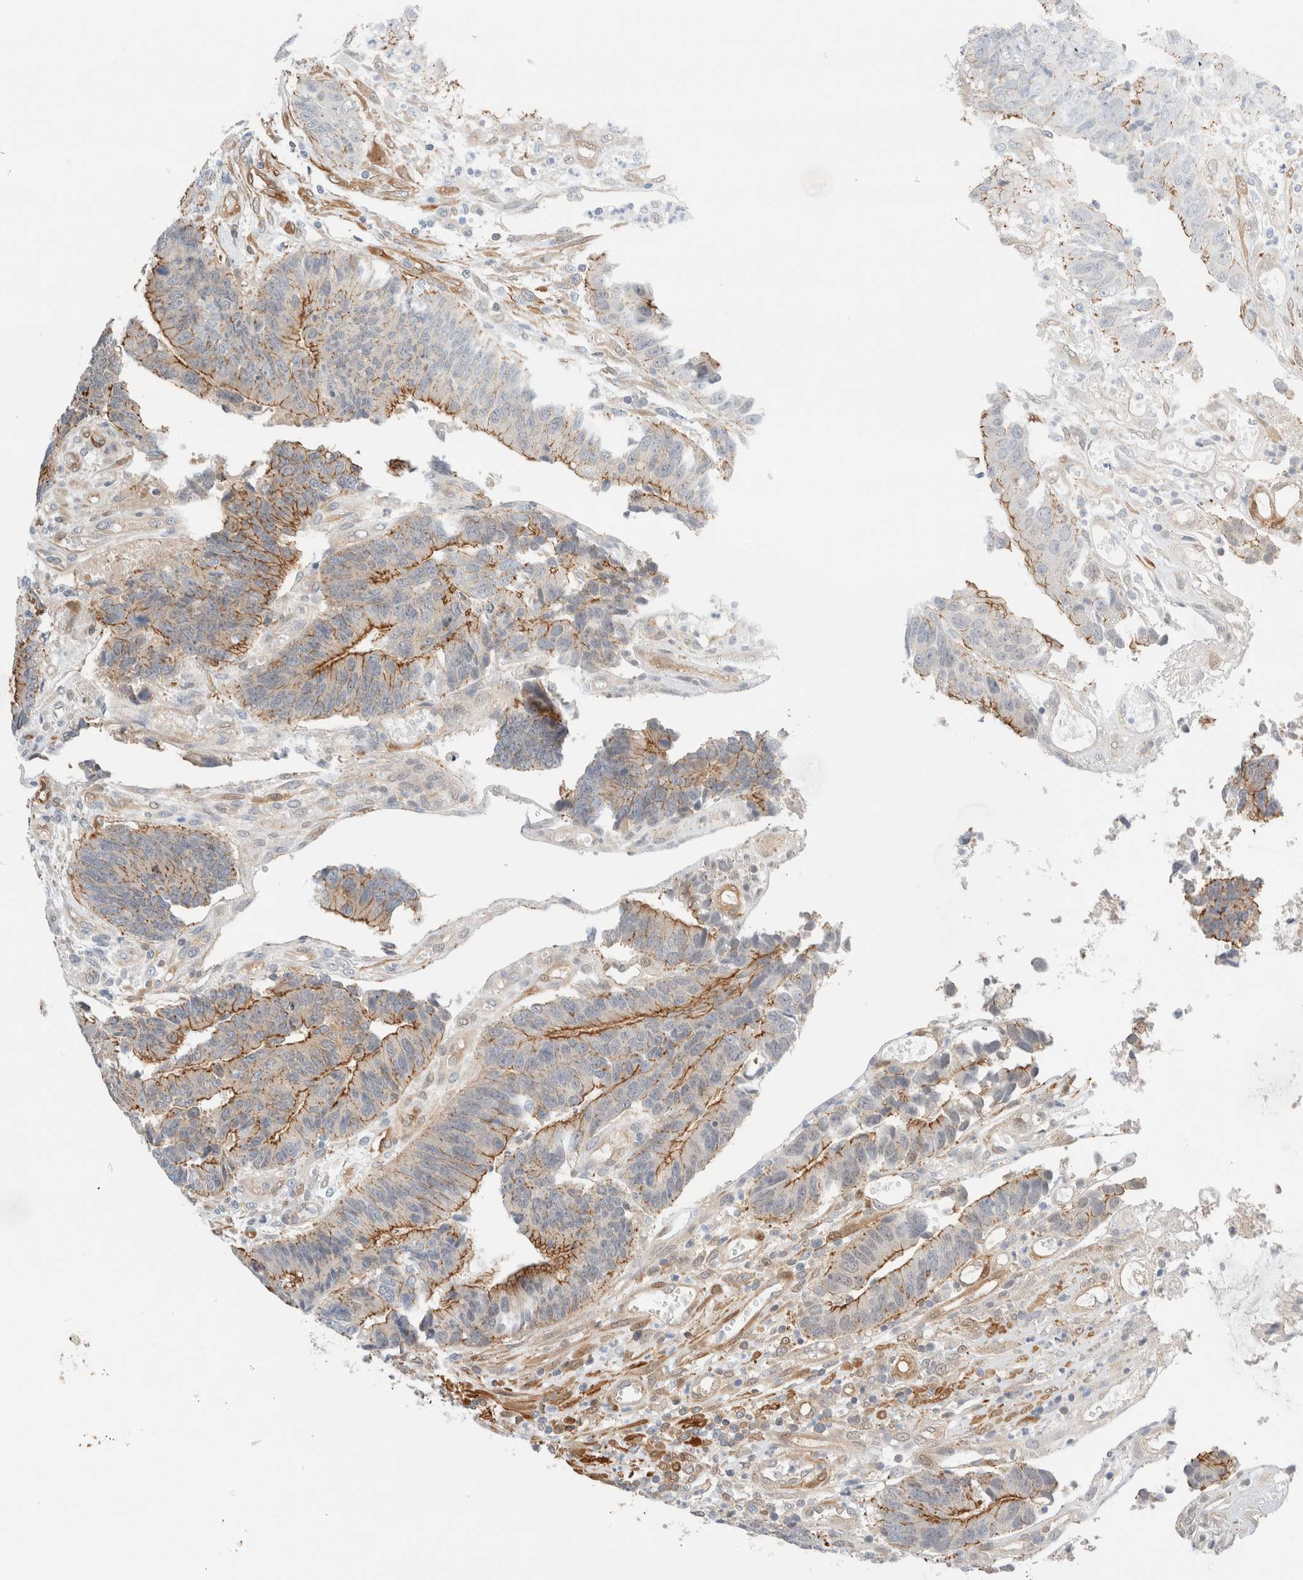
{"staining": {"intensity": "moderate", "quantity": "25%-75%", "location": "cytoplasmic/membranous"}, "tissue": "colorectal cancer", "cell_type": "Tumor cells", "image_type": "cancer", "snomed": [{"axis": "morphology", "description": "Adenocarcinoma, NOS"}, {"axis": "topography", "description": "Rectum"}], "caption": "A micrograph showing moderate cytoplasmic/membranous expression in about 25%-75% of tumor cells in colorectal cancer, as visualized by brown immunohistochemical staining.", "gene": "LMCD1", "patient": {"sex": "male", "age": 84}}